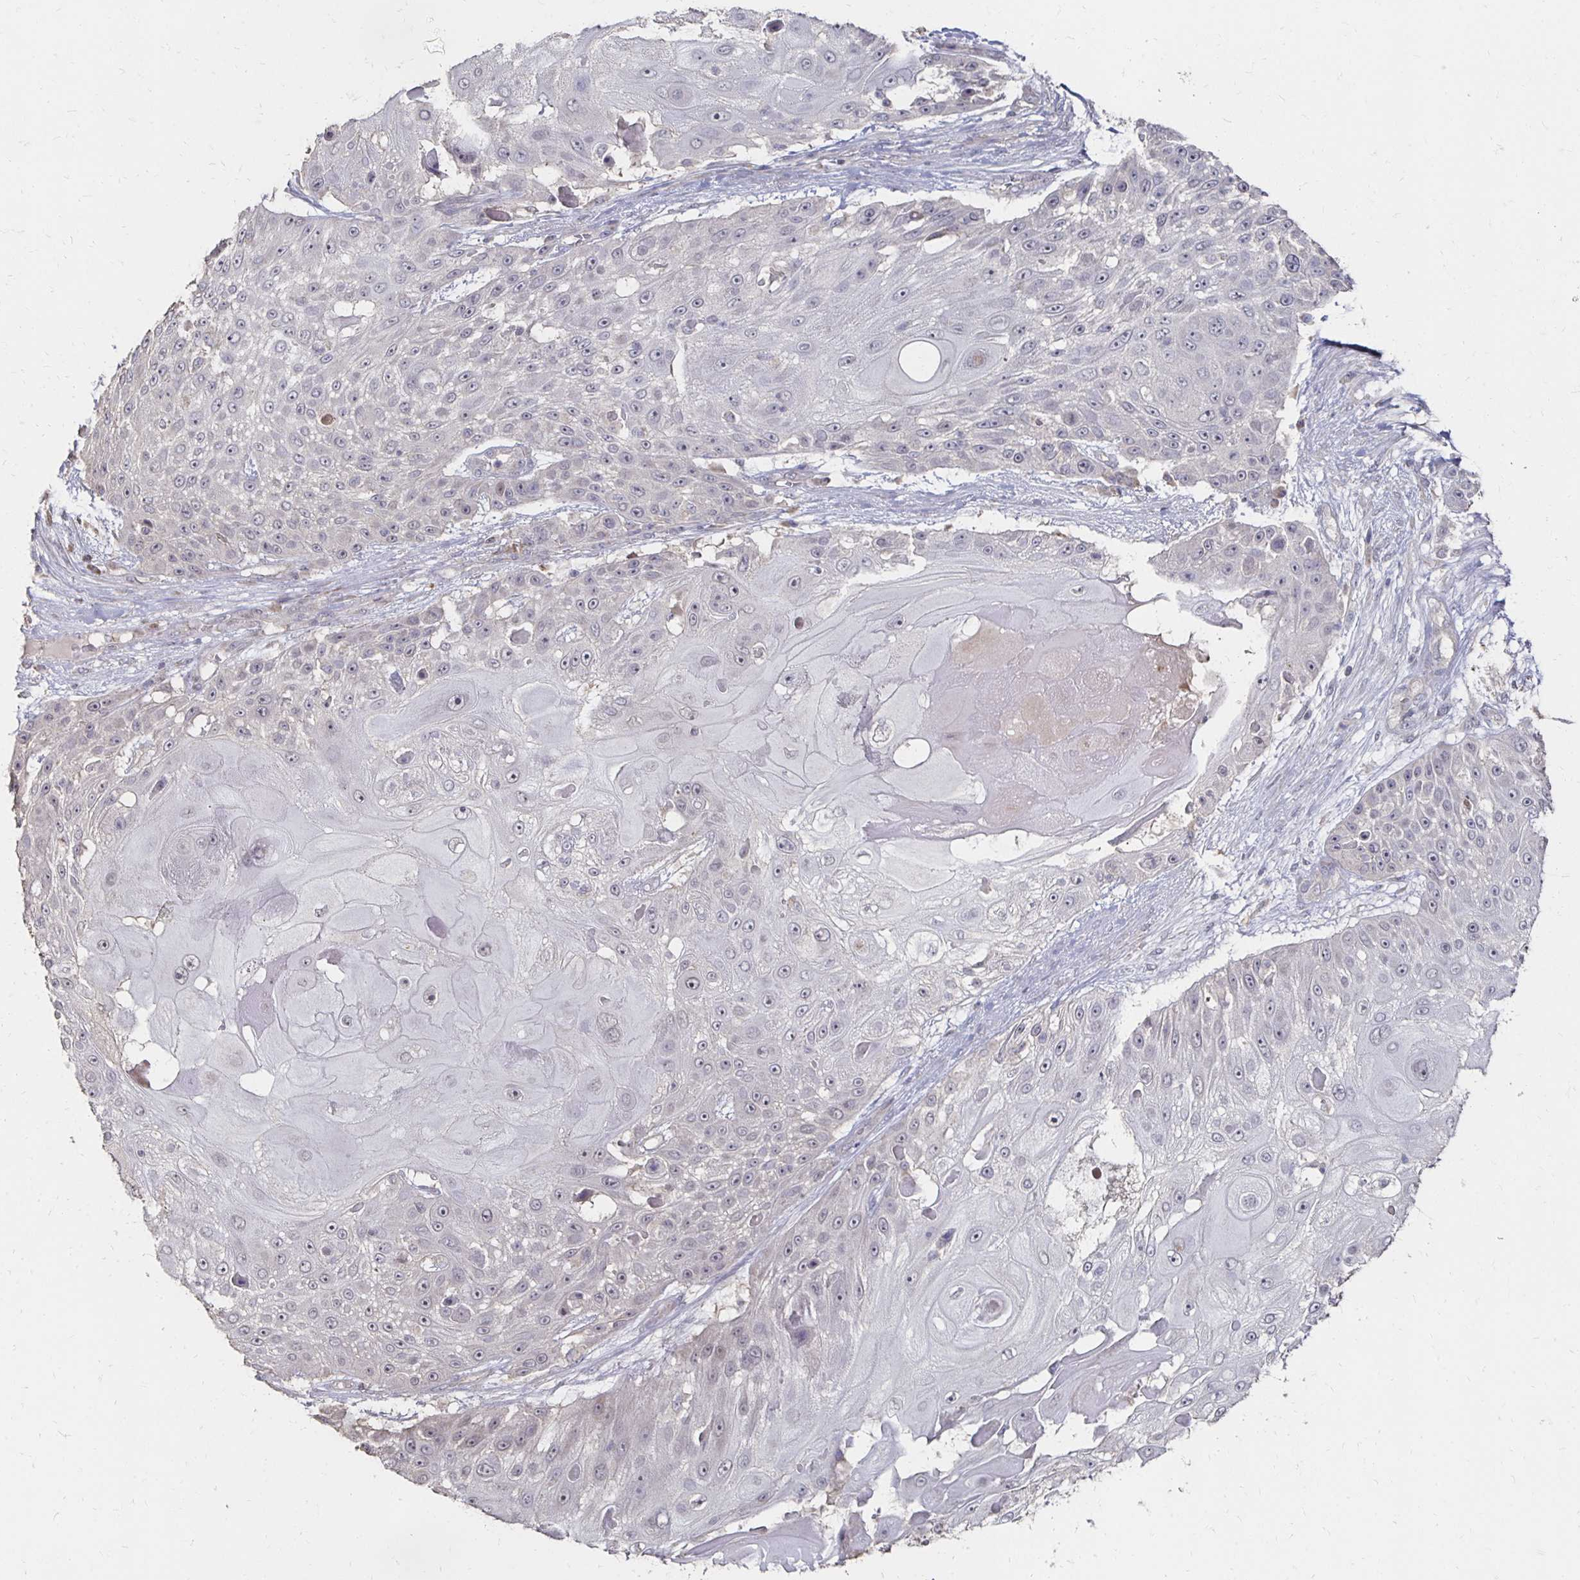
{"staining": {"intensity": "weak", "quantity": "25%-75%", "location": "nuclear"}, "tissue": "skin cancer", "cell_type": "Tumor cells", "image_type": "cancer", "snomed": [{"axis": "morphology", "description": "Squamous cell carcinoma, NOS"}, {"axis": "topography", "description": "Skin"}], "caption": "Skin squamous cell carcinoma stained with DAB IHC exhibits low levels of weak nuclear positivity in about 25%-75% of tumor cells. The staining was performed using DAB (3,3'-diaminobenzidine), with brown indicating positive protein expression. Nuclei are stained blue with hematoxylin.", "gene": "ZNF727", "patient": {"sex": "female", "age": 86}}